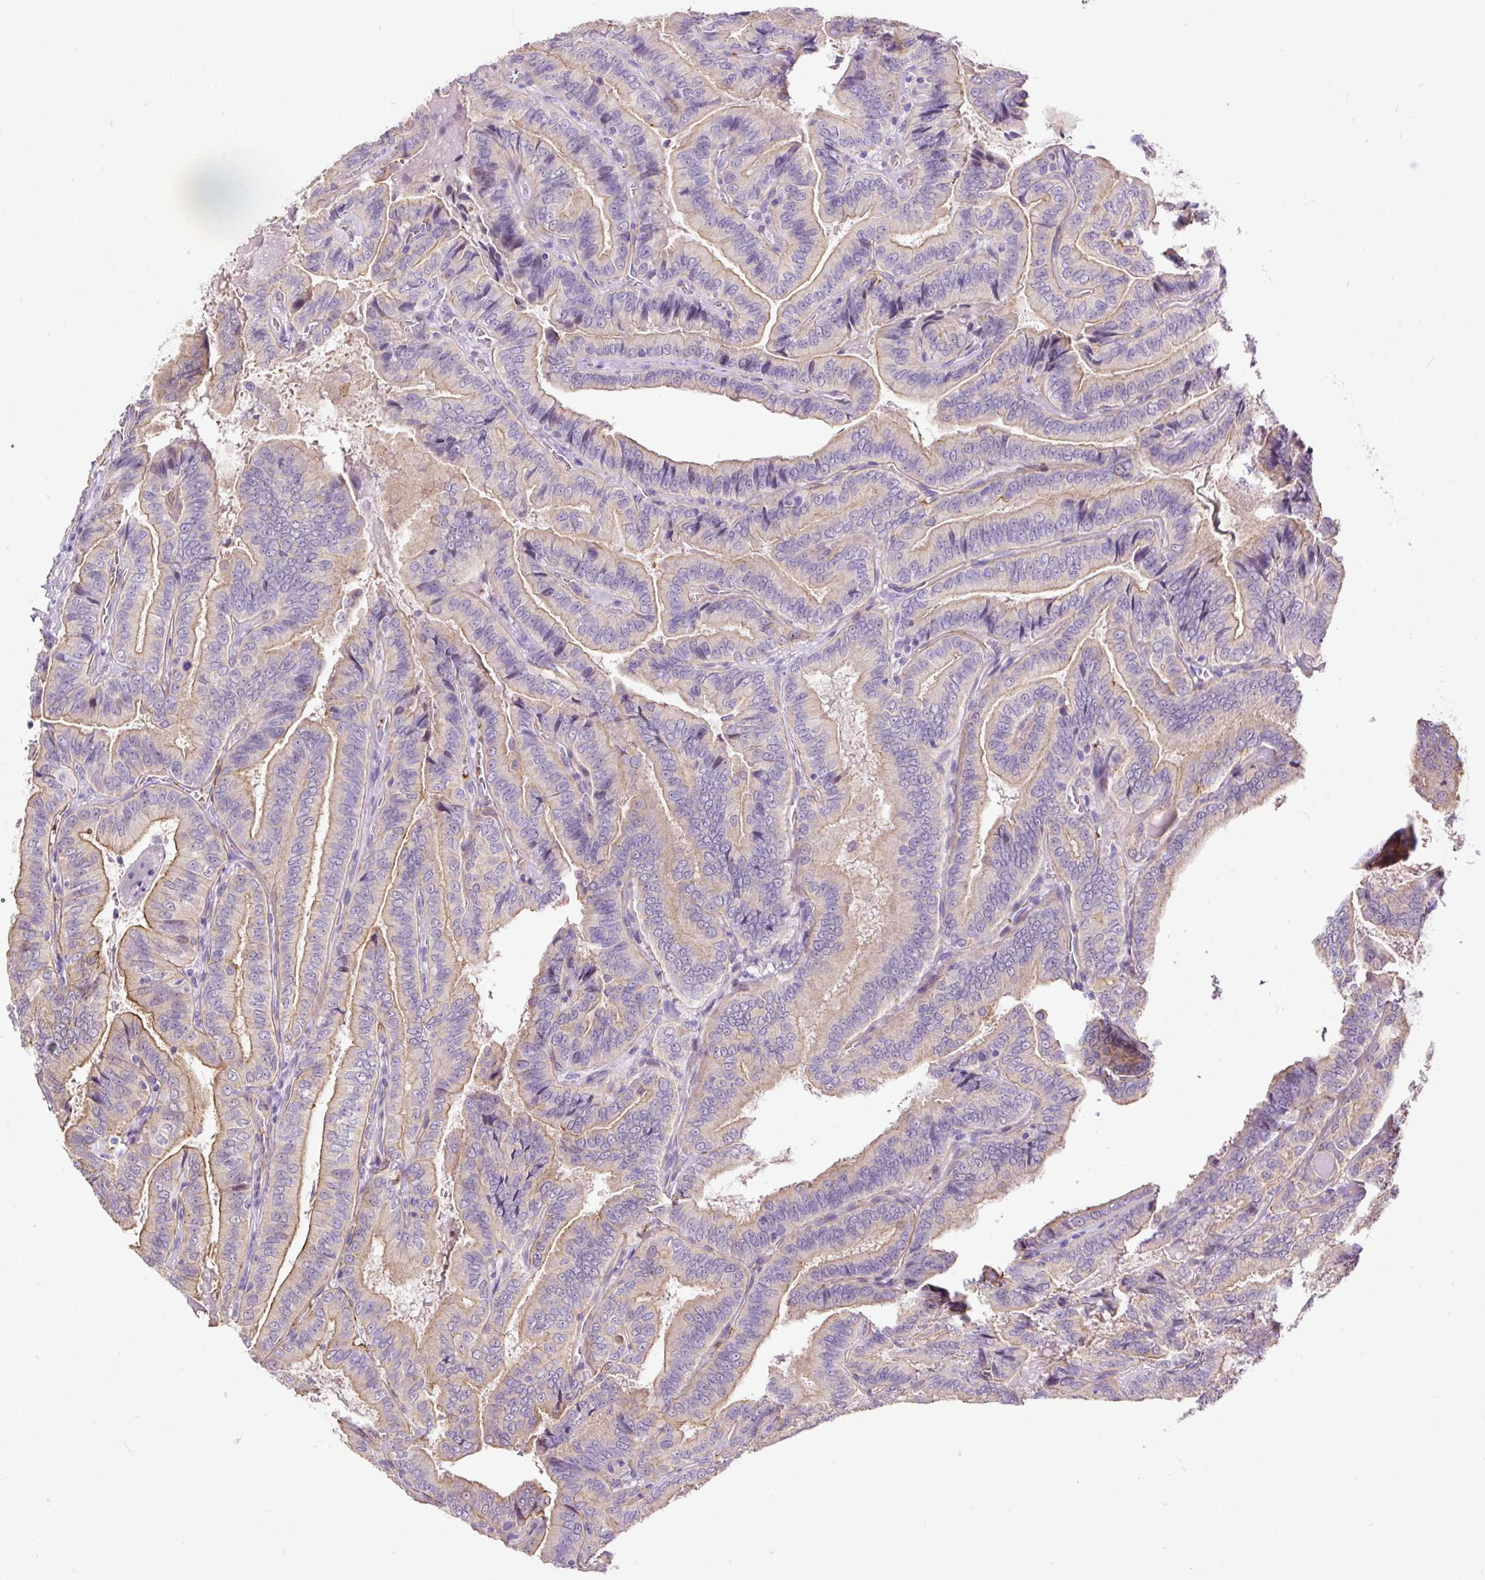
{"staining": {"intensity": "weak", "quantity": "25%-75%", "location": "cytoplasmic/membranous"}, "tissue": "thyroid cancer", "cell_type": "Tumor cells", "image_type": "cancer", "snomed": [{"axis": "morphology", "description": "Papillary adenocarcinoma, NOS"}, {"axis": "topography", "description": "Thyroid gland"}], "caption": "This is a histology image of immunohistochemistry (IHC) staining of thyroid cancer, which shows weak expression in the cytoplasmic/membranous of tumor cells.", "gene": "MAGEB16", "patient": {"sex": "male", "age": 61}}